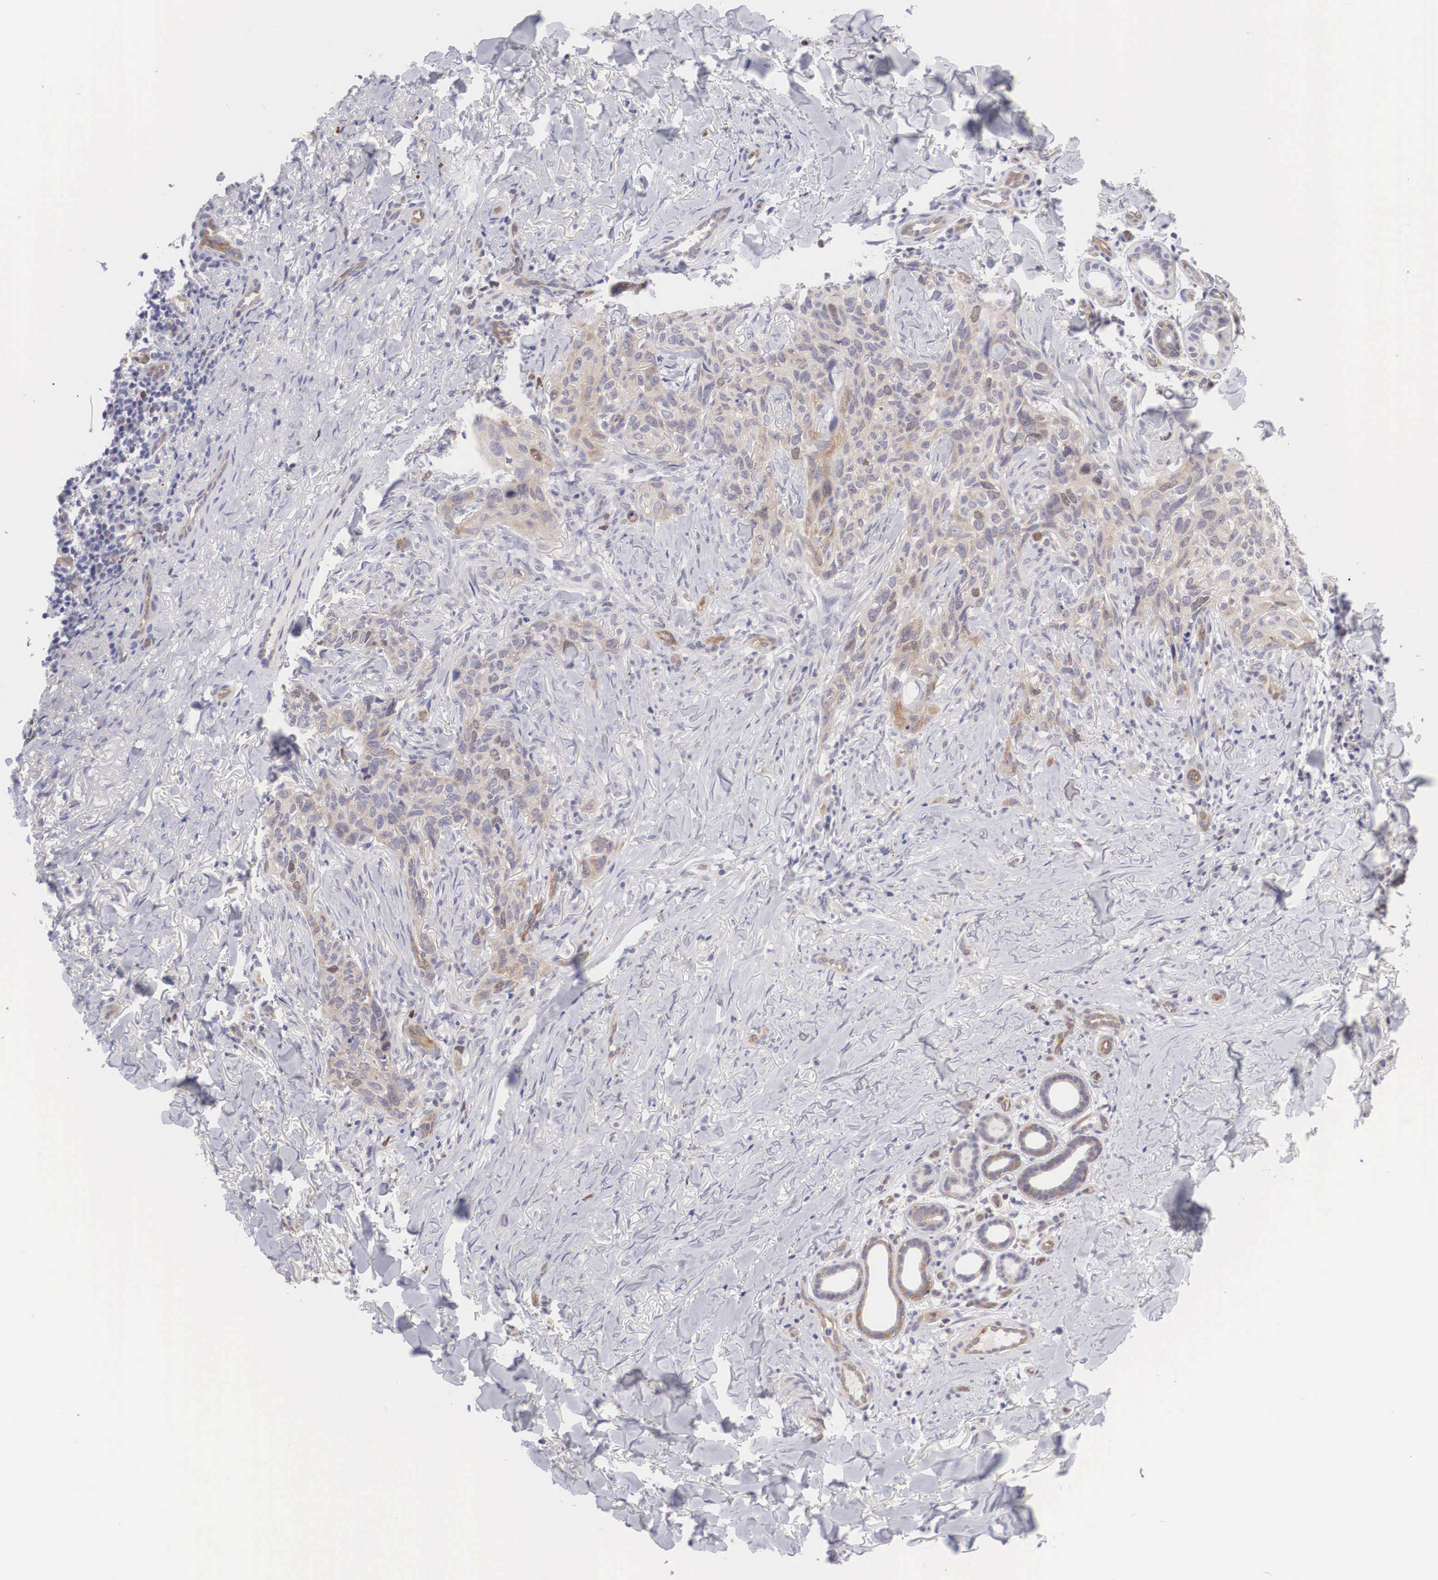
{"staining": {"intensity": "weak", "quantity": ">75%", "location": "cytoplasmic/membranous"}, "tissue": "skin cancer", "cell_type": "Tumor cells", "image_type": "cancer", "snomed": [{"axis": "morphology", "description": "Normal tissue, NOS"}, {"axis": "morphology", "description": "Basal cell carcinoma"}, {"axis": "topography", "description": "Skin"}], "caption": "Weak cytoplasmic/membranous expression is identified in approximately >75% of tumor cells in skin cancer.", "gene": "MAST4", "patient": {"sex": "male", "age": 81}}